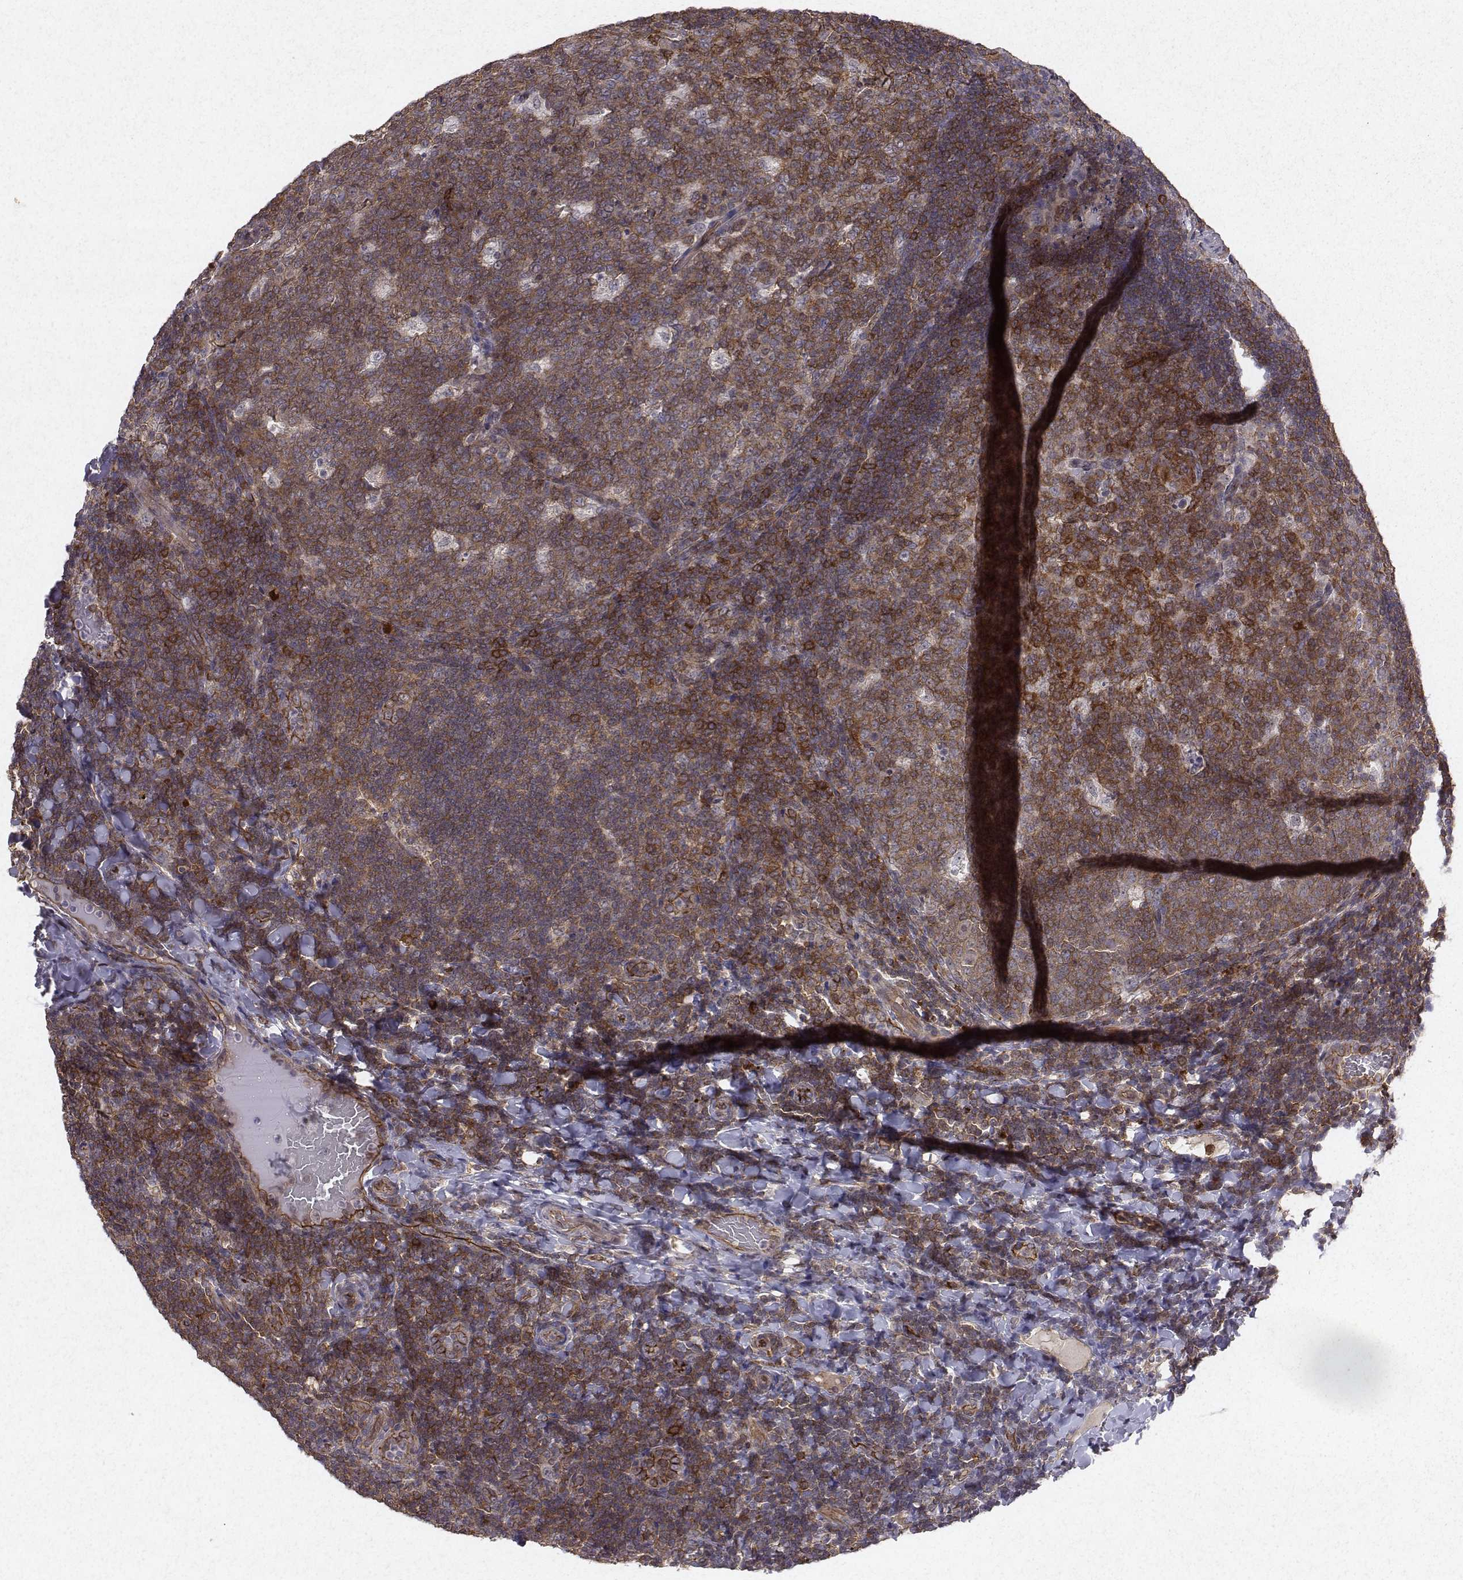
{"staining": {"intensity": "moderate", "quantity": "25%-75%", "location": "cytoplasmic/membranous"}, "tissue": "tonsil", "cell_type": "Germinal center cells", "image_type": "normal", "snomed": [{"axis": "morphology", "description": "Normal tissue, NOS"}, {"axis": "topography", "description": "Tonsil"}], "caption": "This photomicrograph exhibits benign tonsil stained with immunohistochemistry (IHC) to label a protein in brown. The cytoplasmic/membranous of germinal center cells show moderate positivity for the protein. Nuclei are counter-stained blue.", "gene": "PTPRG", "patient": {"sex": "male", "age": 17}}